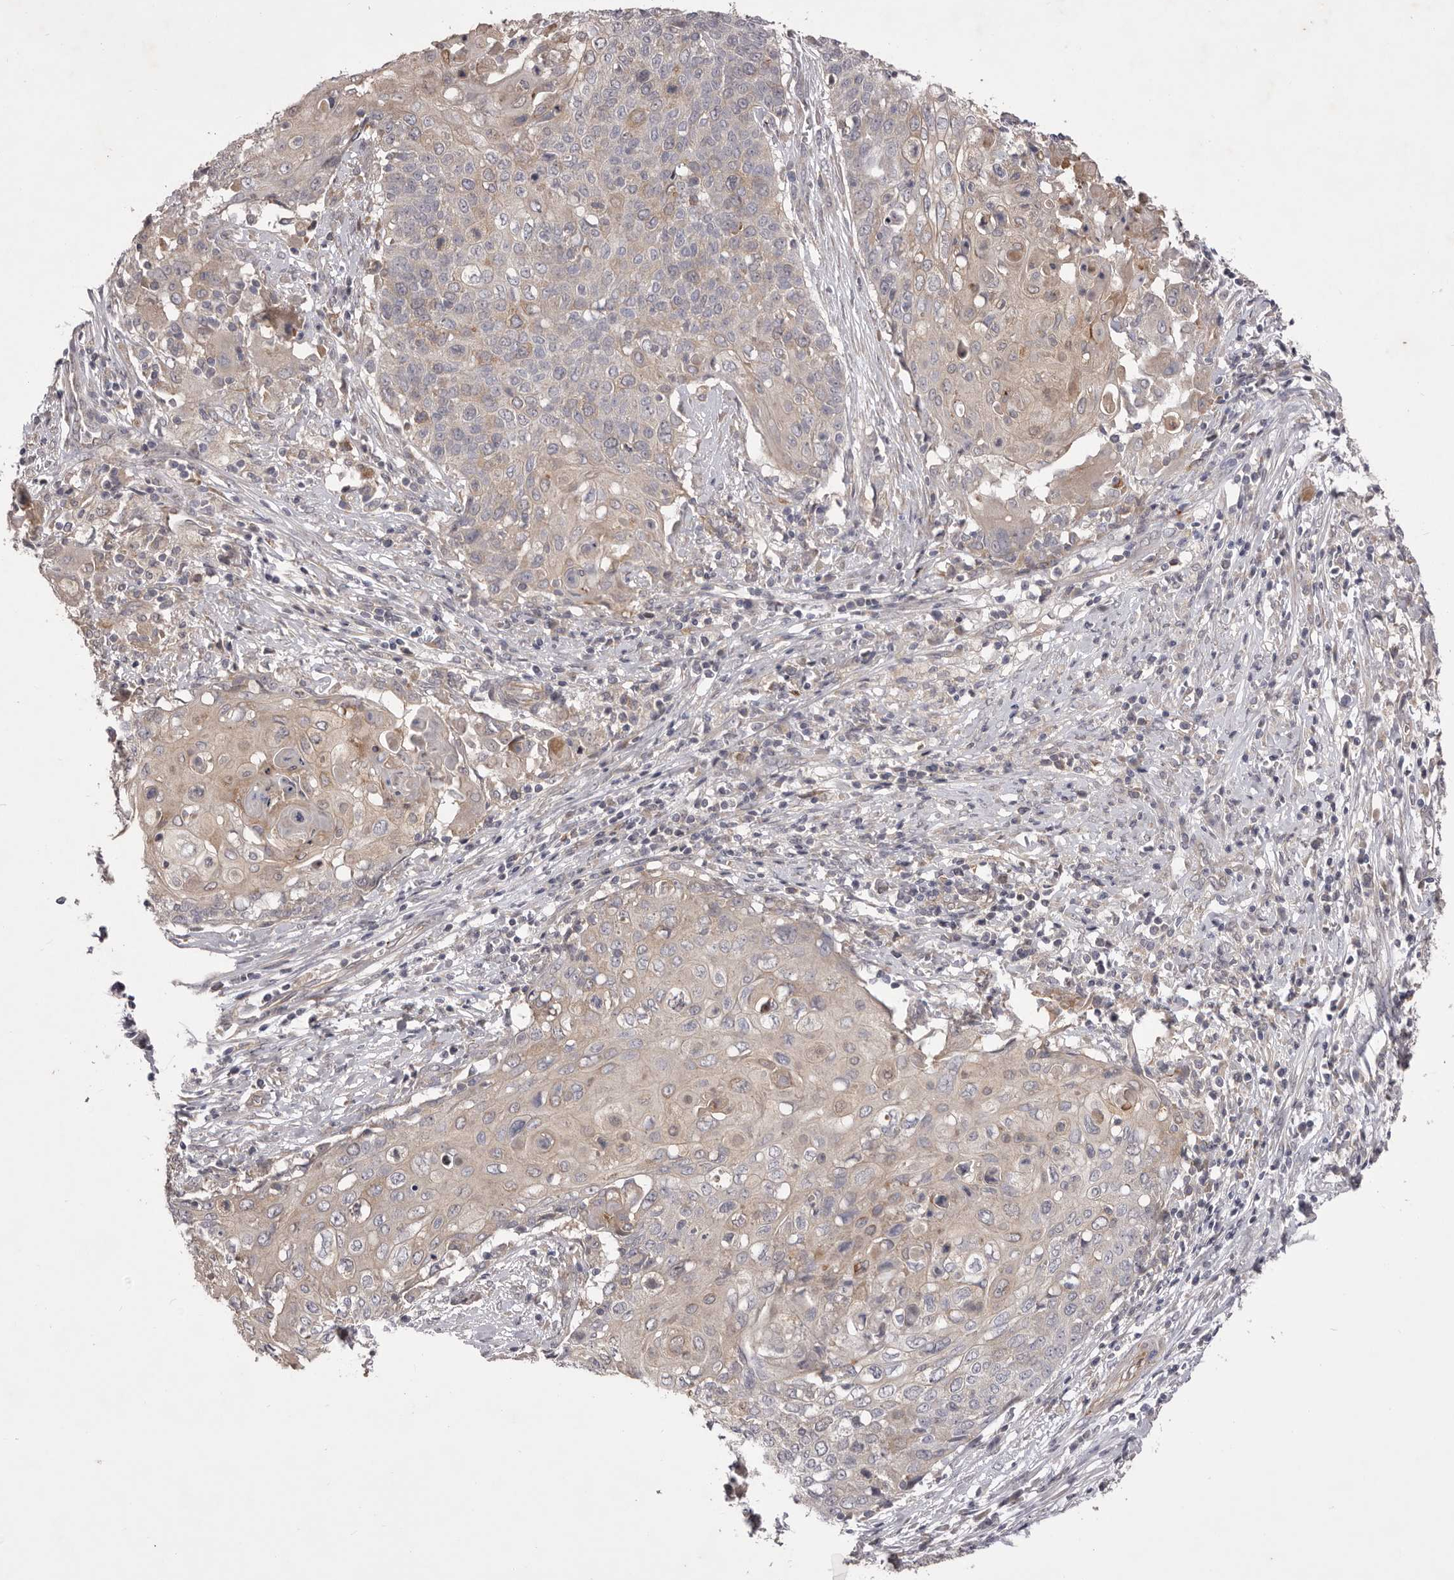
{"staining": {"intensity": "negative", "quantity": "none", "location": "none"}, "tissue": "cervical cancer", "cell_type": "Tumor cells", "image_type": "cancer", "snomed": [{"axis": "morphology", "description": "Squamous cell carcinoma, NOS"}, {"axis": "topography", "description": "Cervix"}], "caption": "Immunohistochemistry (IHC) micrograph of cervical squamous cell carcinoma stained for a protein (brown), which displays no staining in tumor cells.", "gene": "PNRC1", "patient": {"sex": "female", "age": 39}}